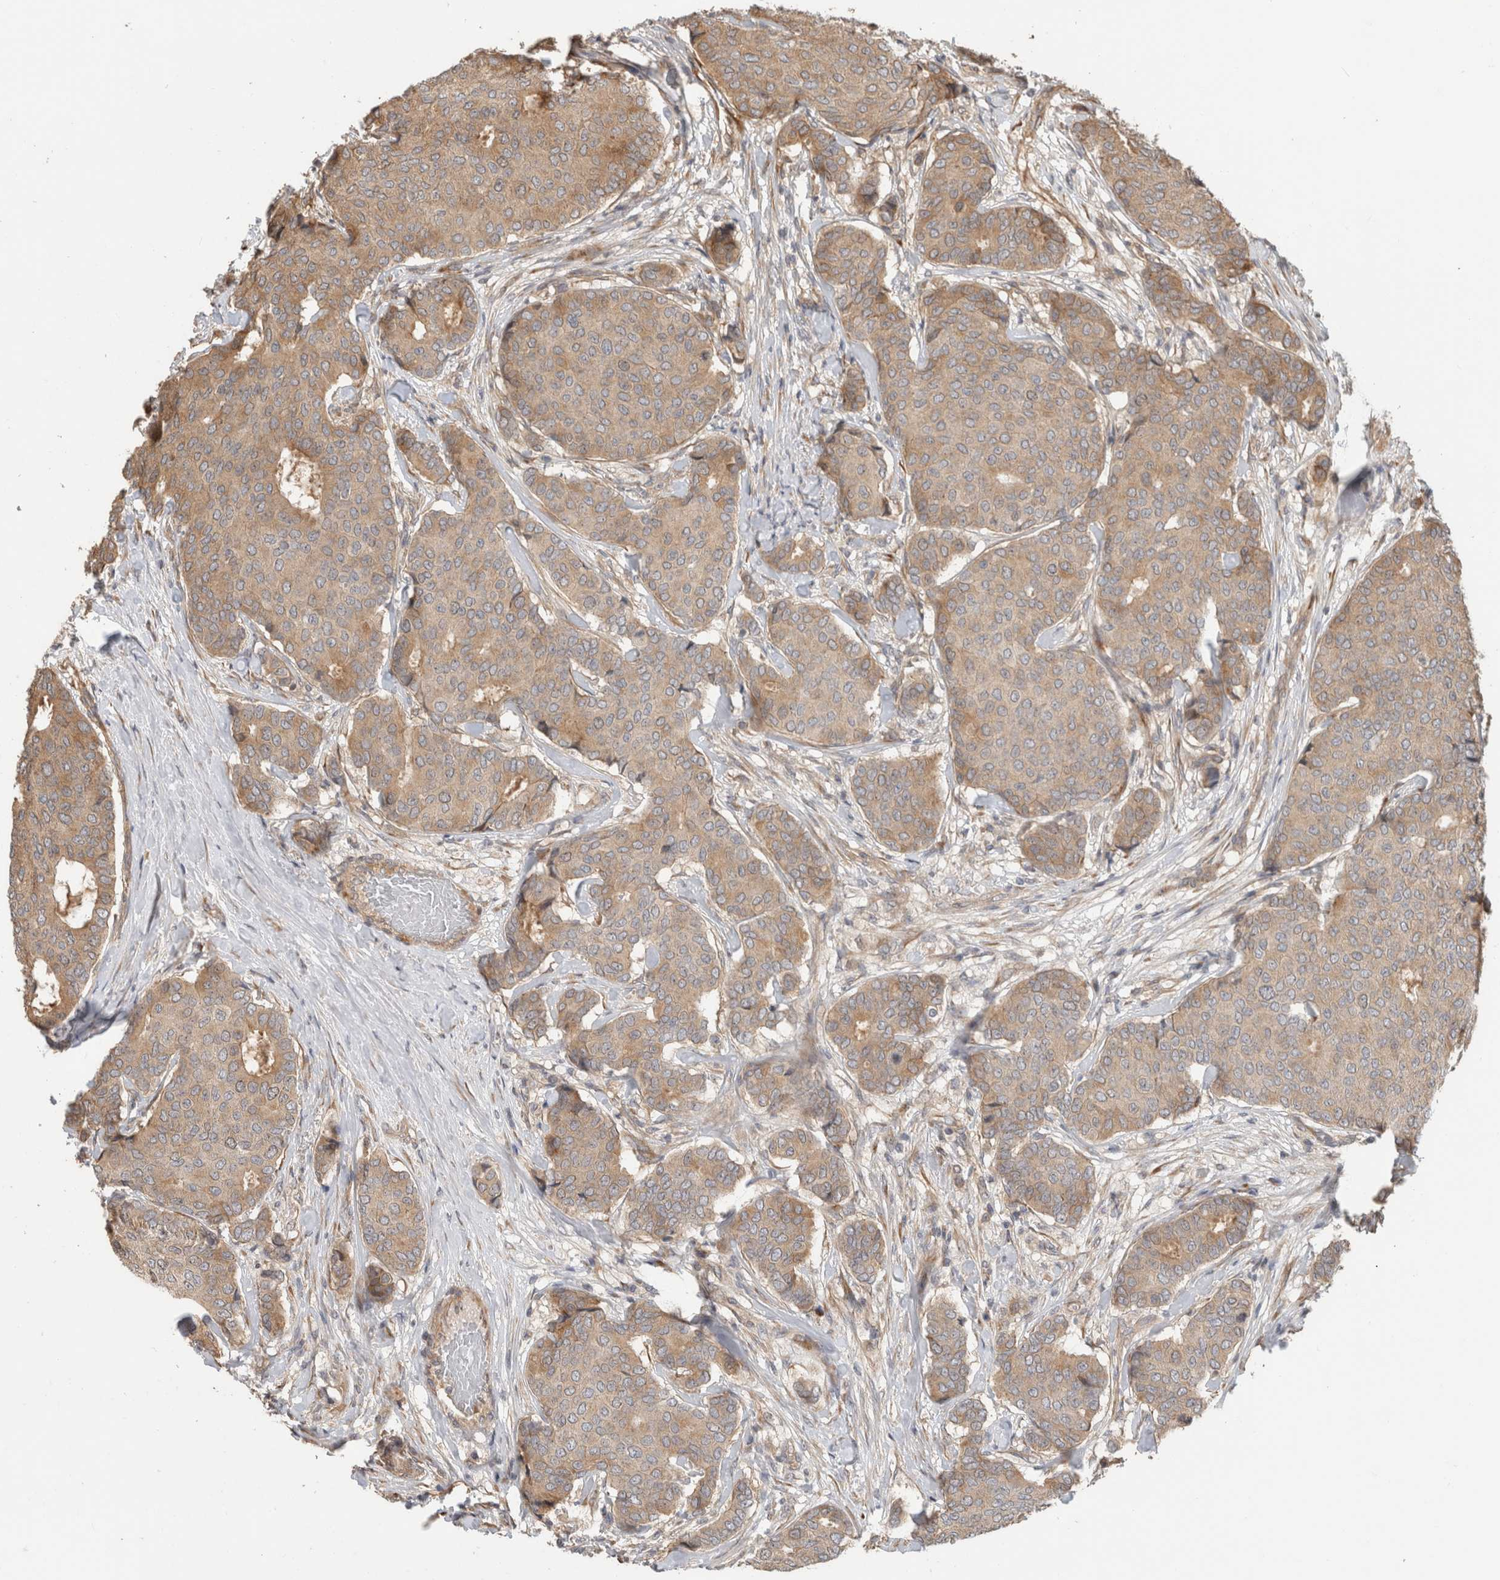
{"staining": {"intensity": "moderate", "quantity": ">75%", "location": "cytoplasmic/membranous"}, "tissue": "breast cancer", "cell_type": "Tumor cells", "image_type": "cancer", "snomed": [{"axis": "morphology", "description": "Duct carcinoma"}, {"axis": "topography", "description": "Breast"}], "caption": "Immunohistochemical staining of breast infiltrating ductal carcinoma exhibits medium levels of moderate cytoplasmic/membranous protein positivity in about >75% of tumor cells.", "gene": "PCDHB15", "patient": {"sex": "female", "age": 75}}